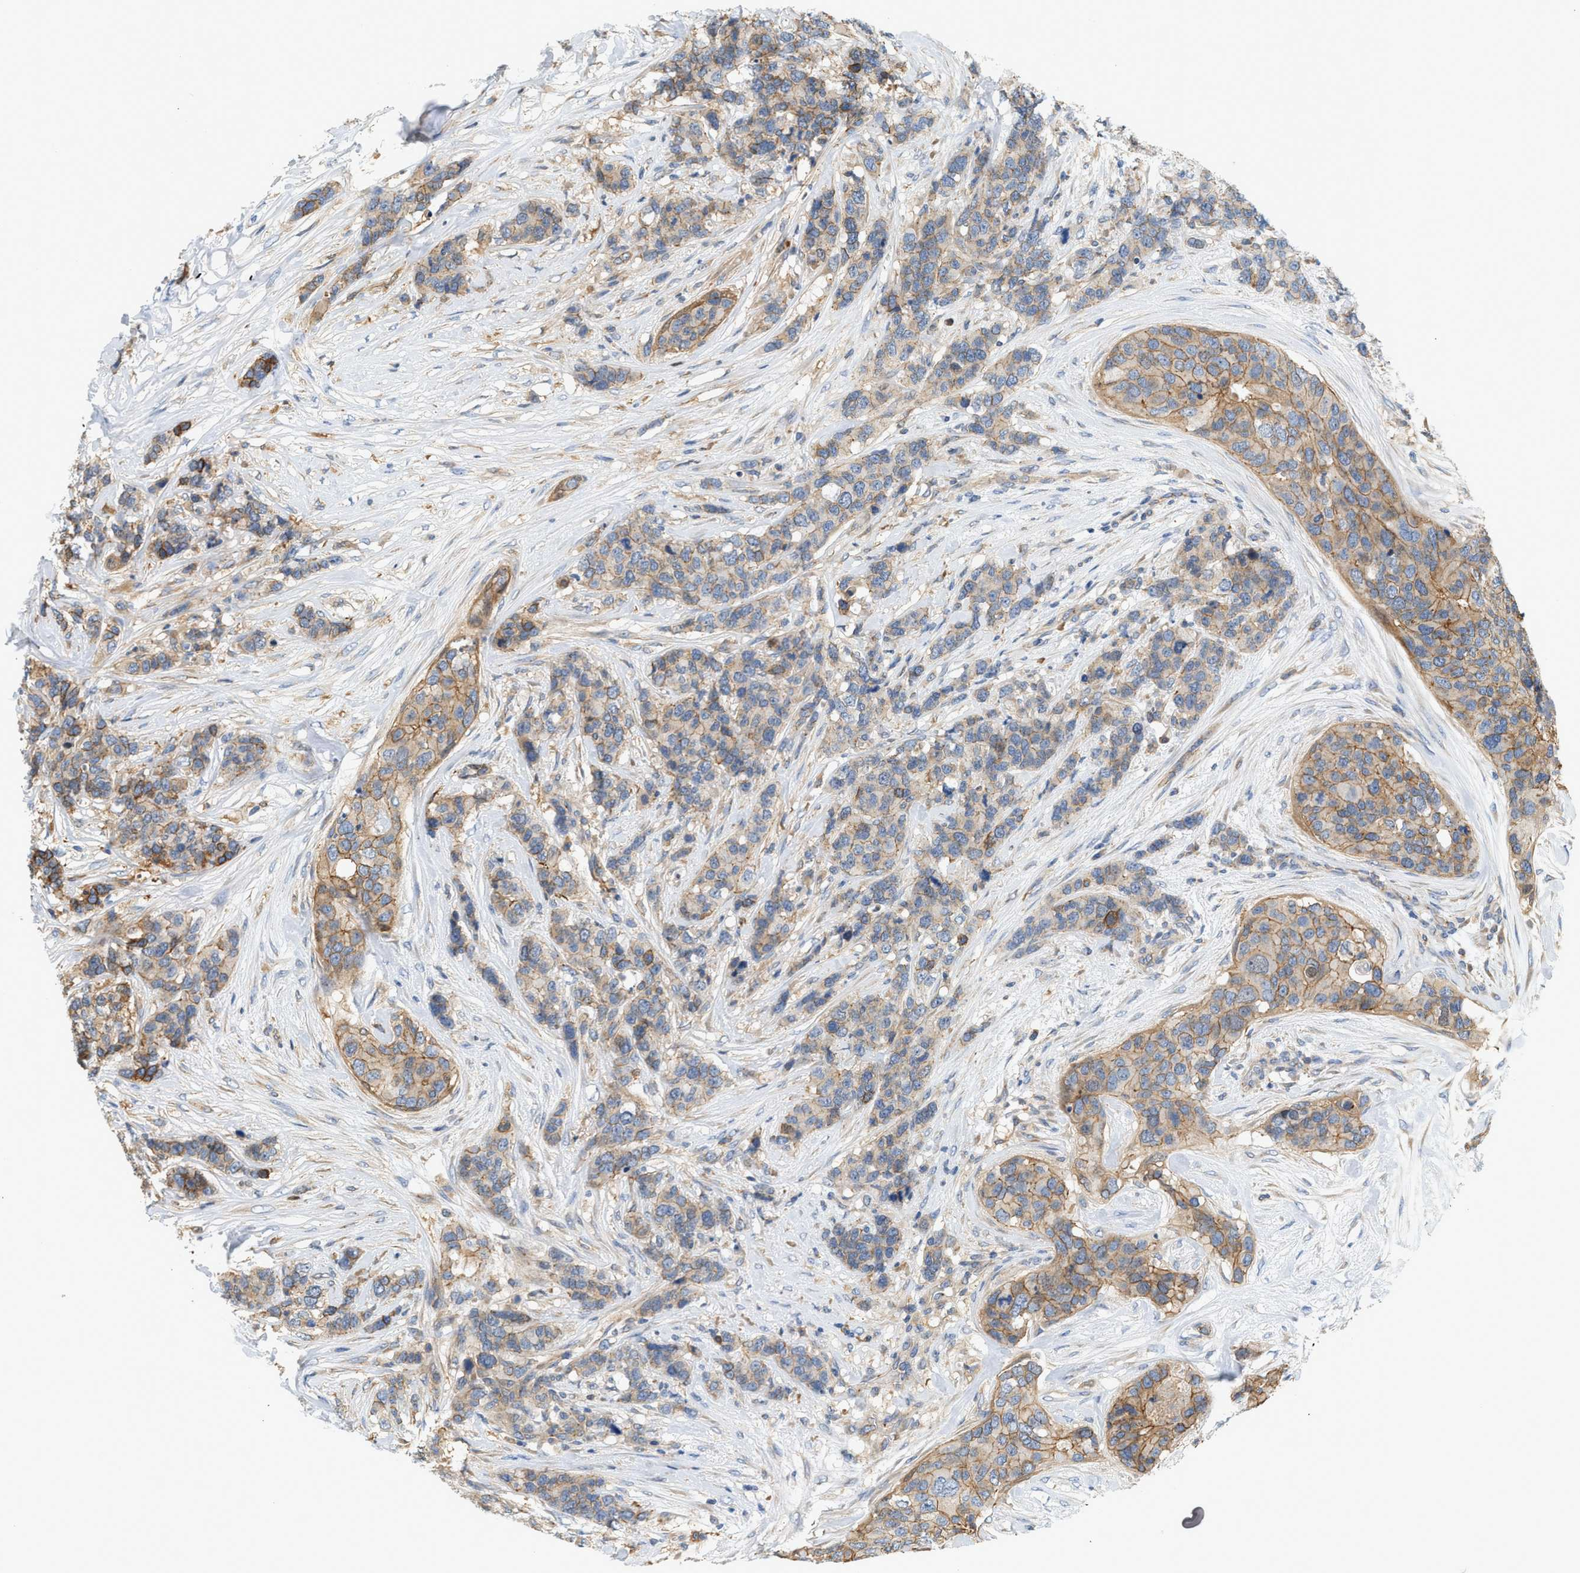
{"staining": {"intensity": "weak", "quantity": ">75%", "location": "cytoplasmic/membranous"}, "tissue": "breast cancer", "cell_type": "Tumor cells", "image_type": "cancer", "snomed": [{"axis": "morphology", "description": "Lobular carcinoma"}, {"axis": "topography", "description": "Breast"}], "caption": "Protein expression analysis of breast lobular carcinoma shows weak cytoplasmic/membranous expression in about >75% of tumor cells. The protein is shown in brown color, while the nuclei are stained blue.", "gene": "CTXN1", "patient": {"sex": "female", "age": 59}}